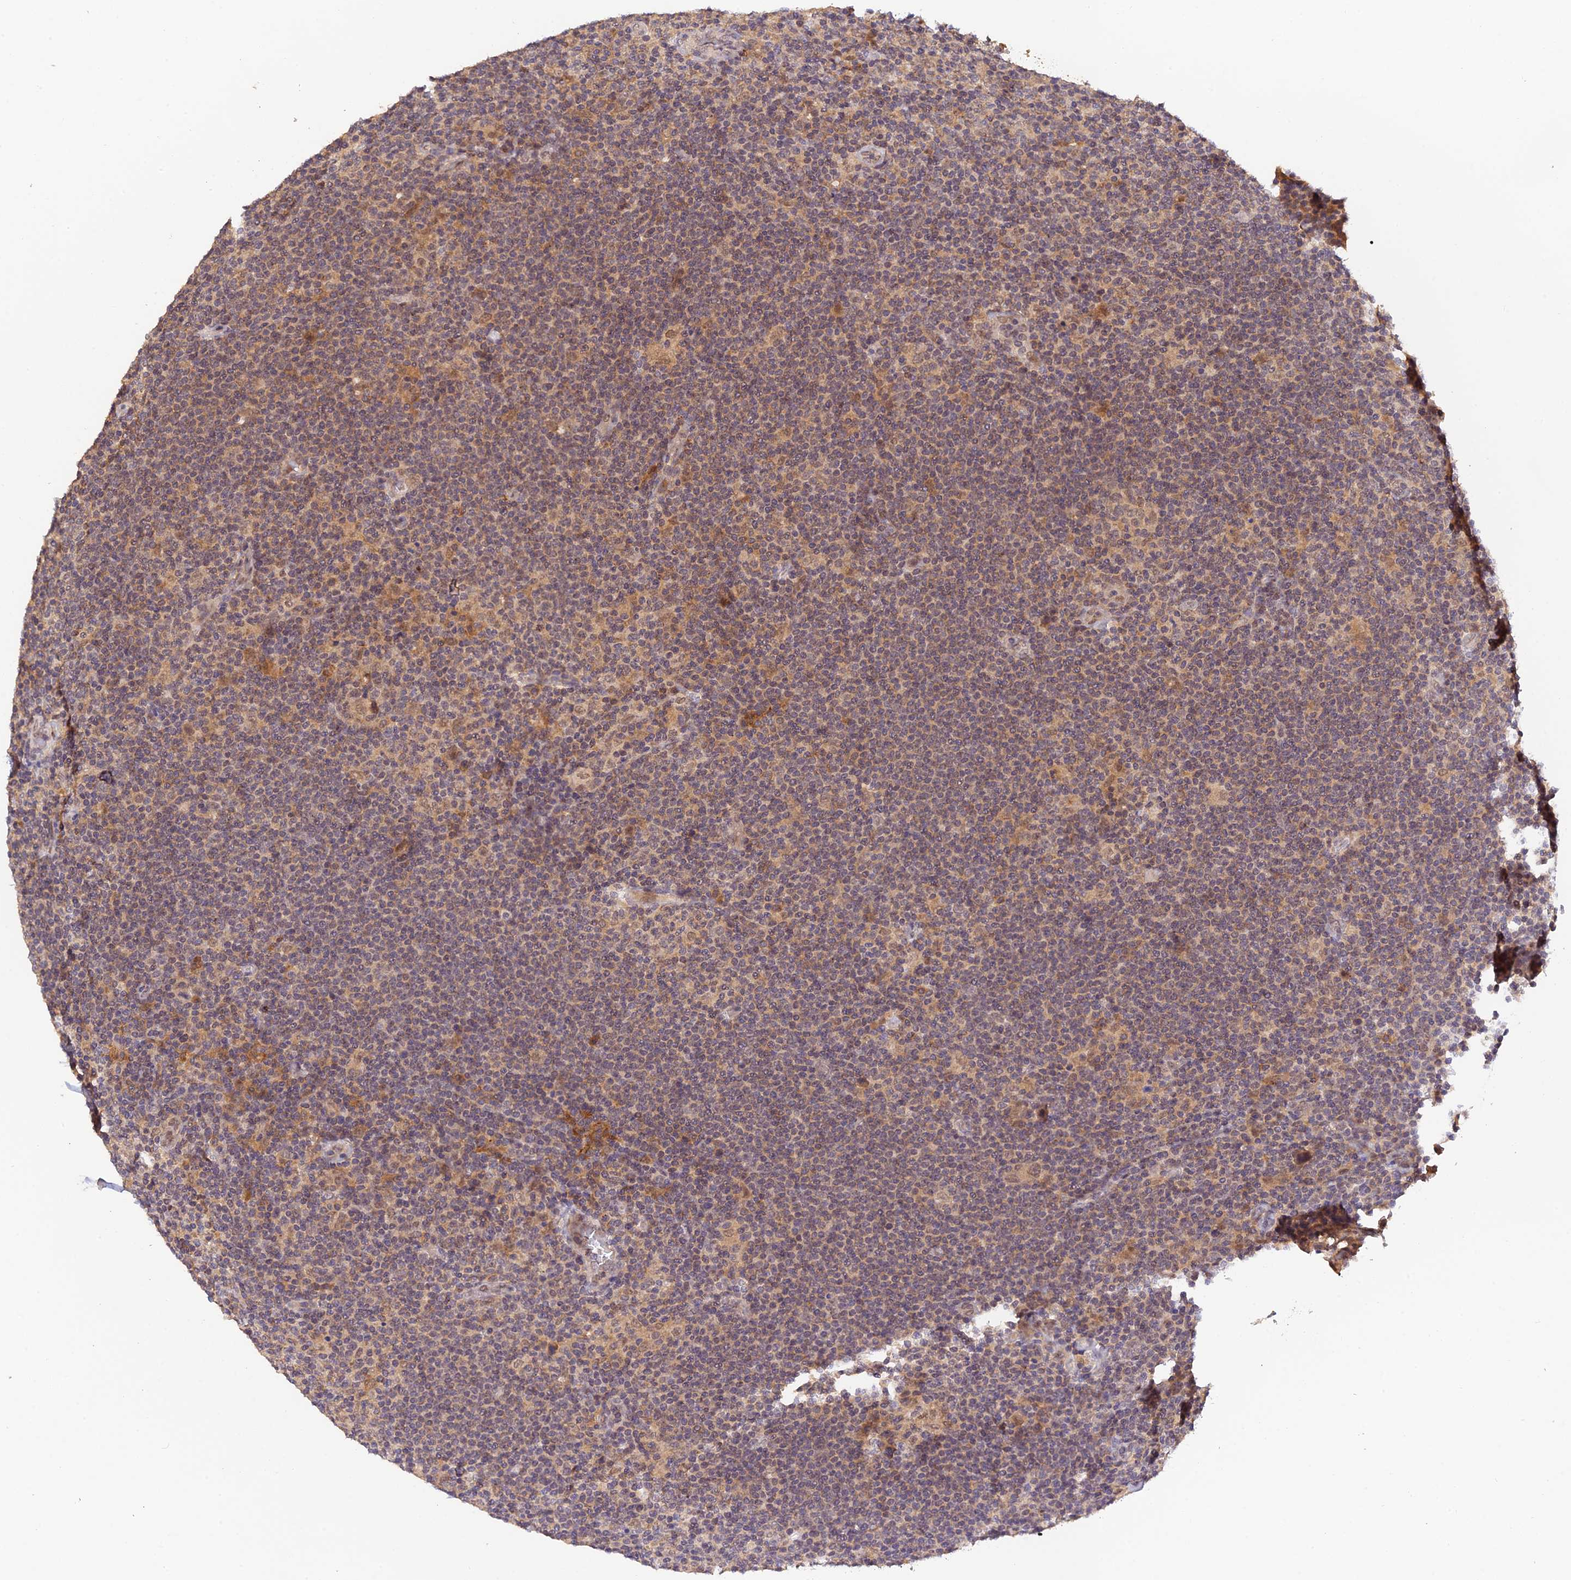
{"staining": {"intensity": "weak", "quantity": ">75%", "location": "cytoplasmic/membranous,nuclear"}, "tissue": "lymphoma", "cell_type": "Tumor cells", "image_type": "cancer", "snomed": [{"axis": "morphology", "description": "Hodgkin's disease, NOS"}, {"axis": "topography", "description": "Lymph node"}], "caption": "Immunohistochemical staining of Hodgkin's disease demonstrates low levels of weak cytoplasmic/membranous and nuclear protein positivity in approximately >75% of tumor cells. Nuclei are stained in blue.", "gene": "ZNF436", "patient": {"sex": "female", "age": 57}}